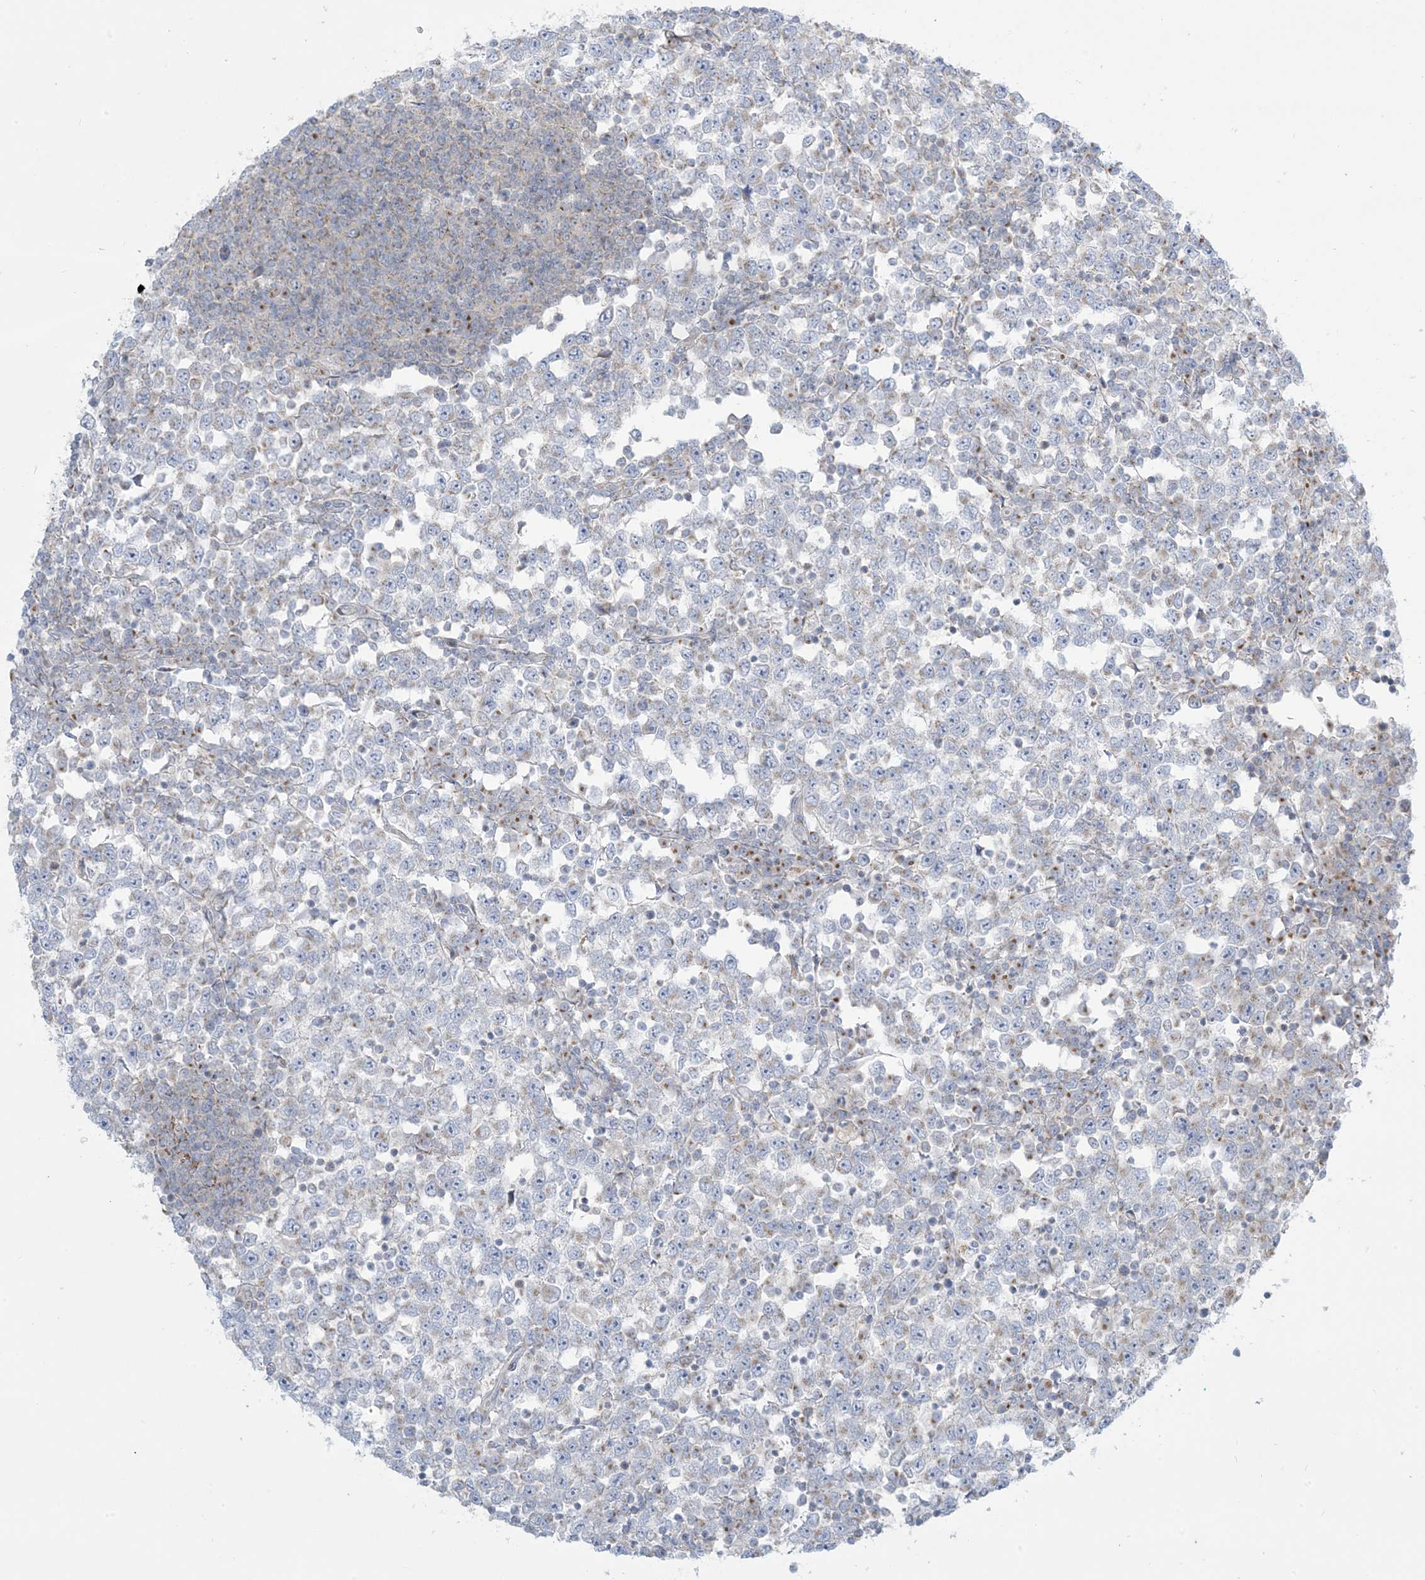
{"staining": {"intensity": "moderate", "quantity": "<25%", "location": "cytoplasmic/membranous"}, "tissue": "testis cancer", "cell_type": "Tumor cells", "image_type": "cancer", "snomed": [{"axis": "morphology", "description": "Seminoma, NOS"}, {"axis": "topography", "description": "Testis"}], "caption": "This is an image of immunohistochemistry (IHC) staining of testis cancer, which shows moderate expression in the cytoplasmic/membranous of tumor cells.", "gene": "AFTPH", "patient": {"sex": "male", "age": 65}}